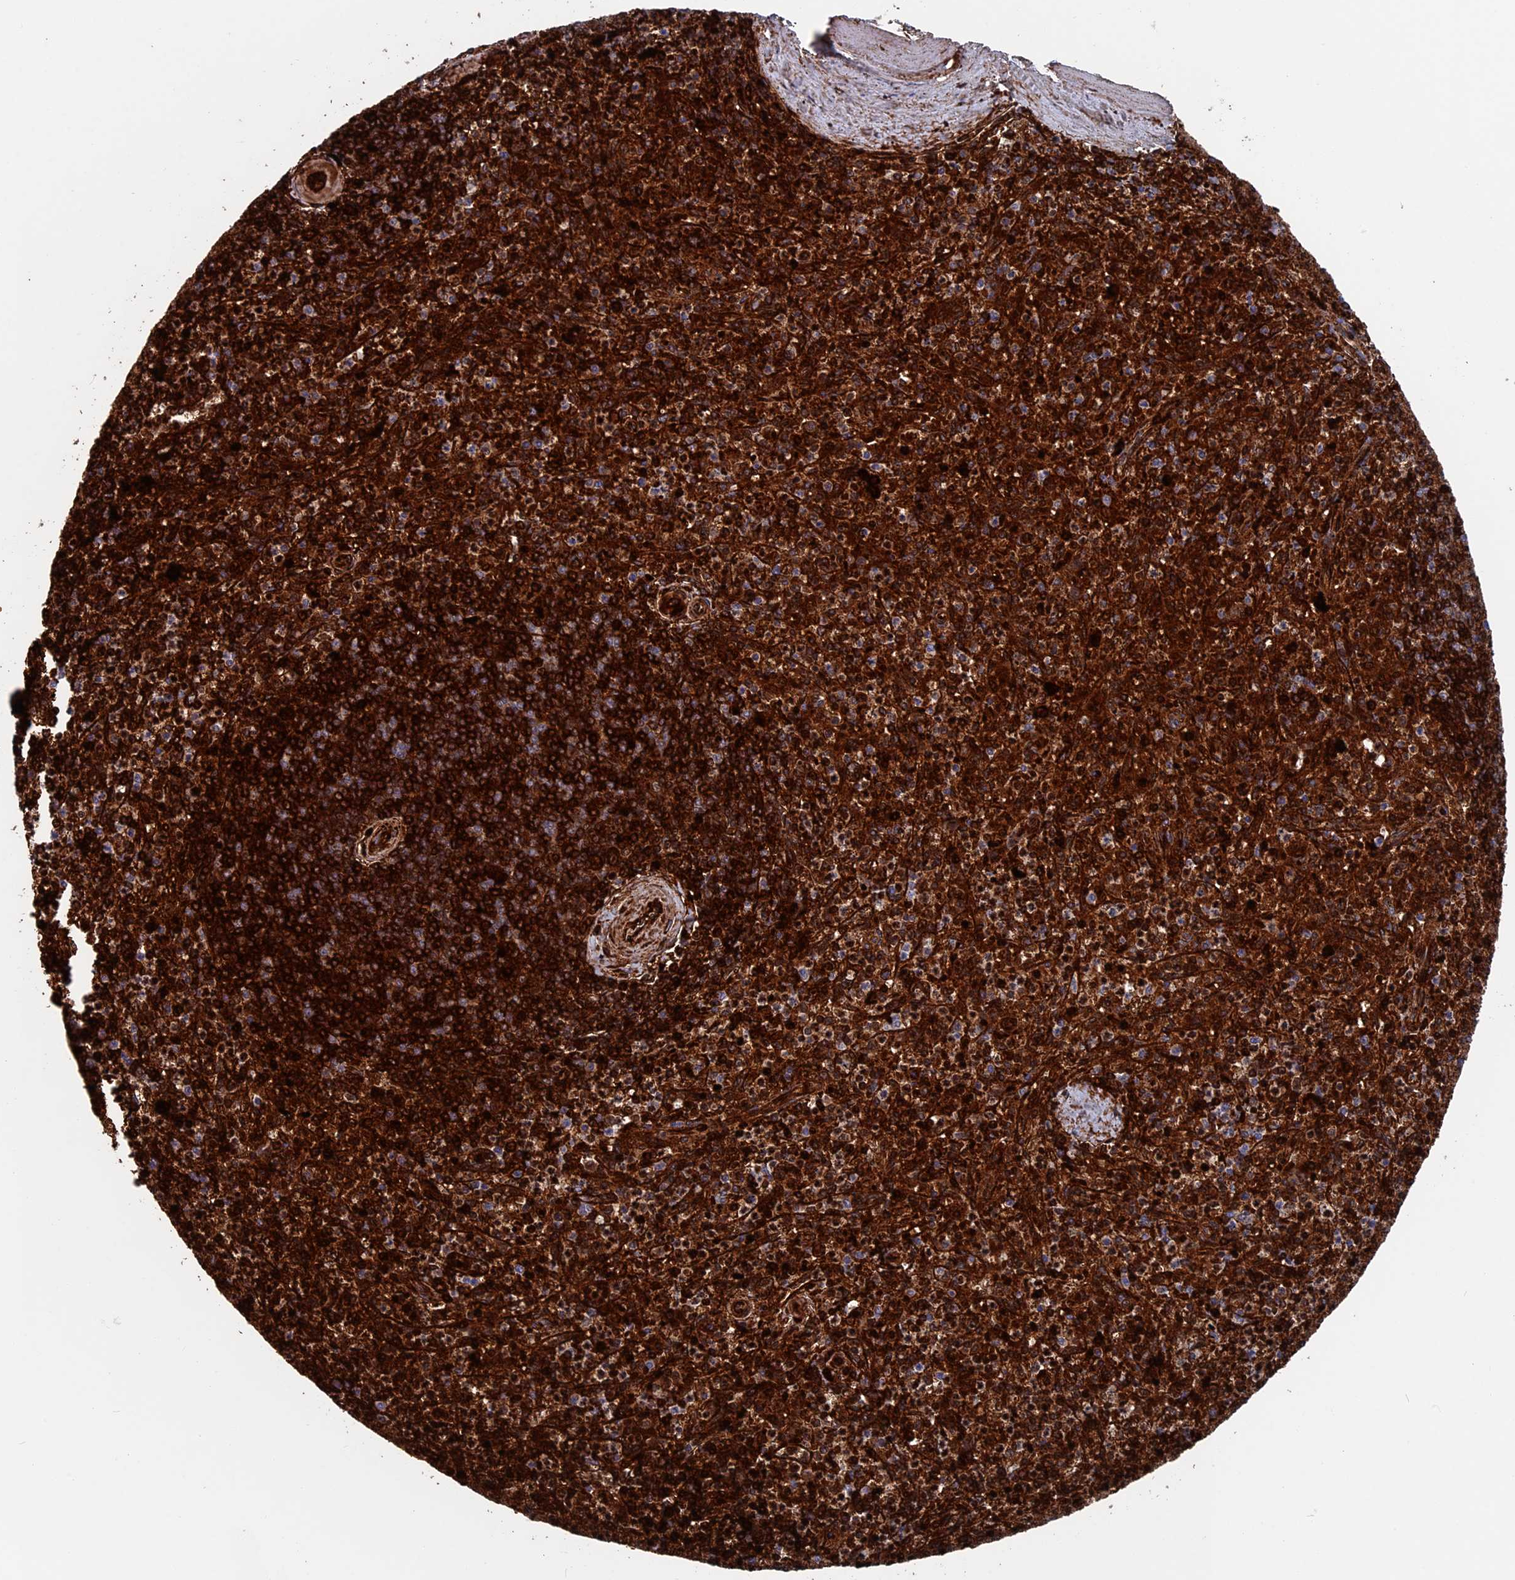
{"staining": {"intensity": "strong", "quantity": "25%-75%", "location": "cytoplasmic/membranous"}, "tissue": "spleen", "cell_type": "Cells in red pulp", "image_type": "normal", "snomed": [{"axis": "morphology", "description": "Normal tissue, NOS"}, {"axis": "topography", "description": "Spleen"}], "caption": "Approximately 25%-75% of cells in red pulp in unremarkable spleen display strong cytoplasmic/membranous protein expression as visualized by brown immunohistochemical staining.", "gene": "EXOSC9", "patient": {"sex": "male", "age": 72}}